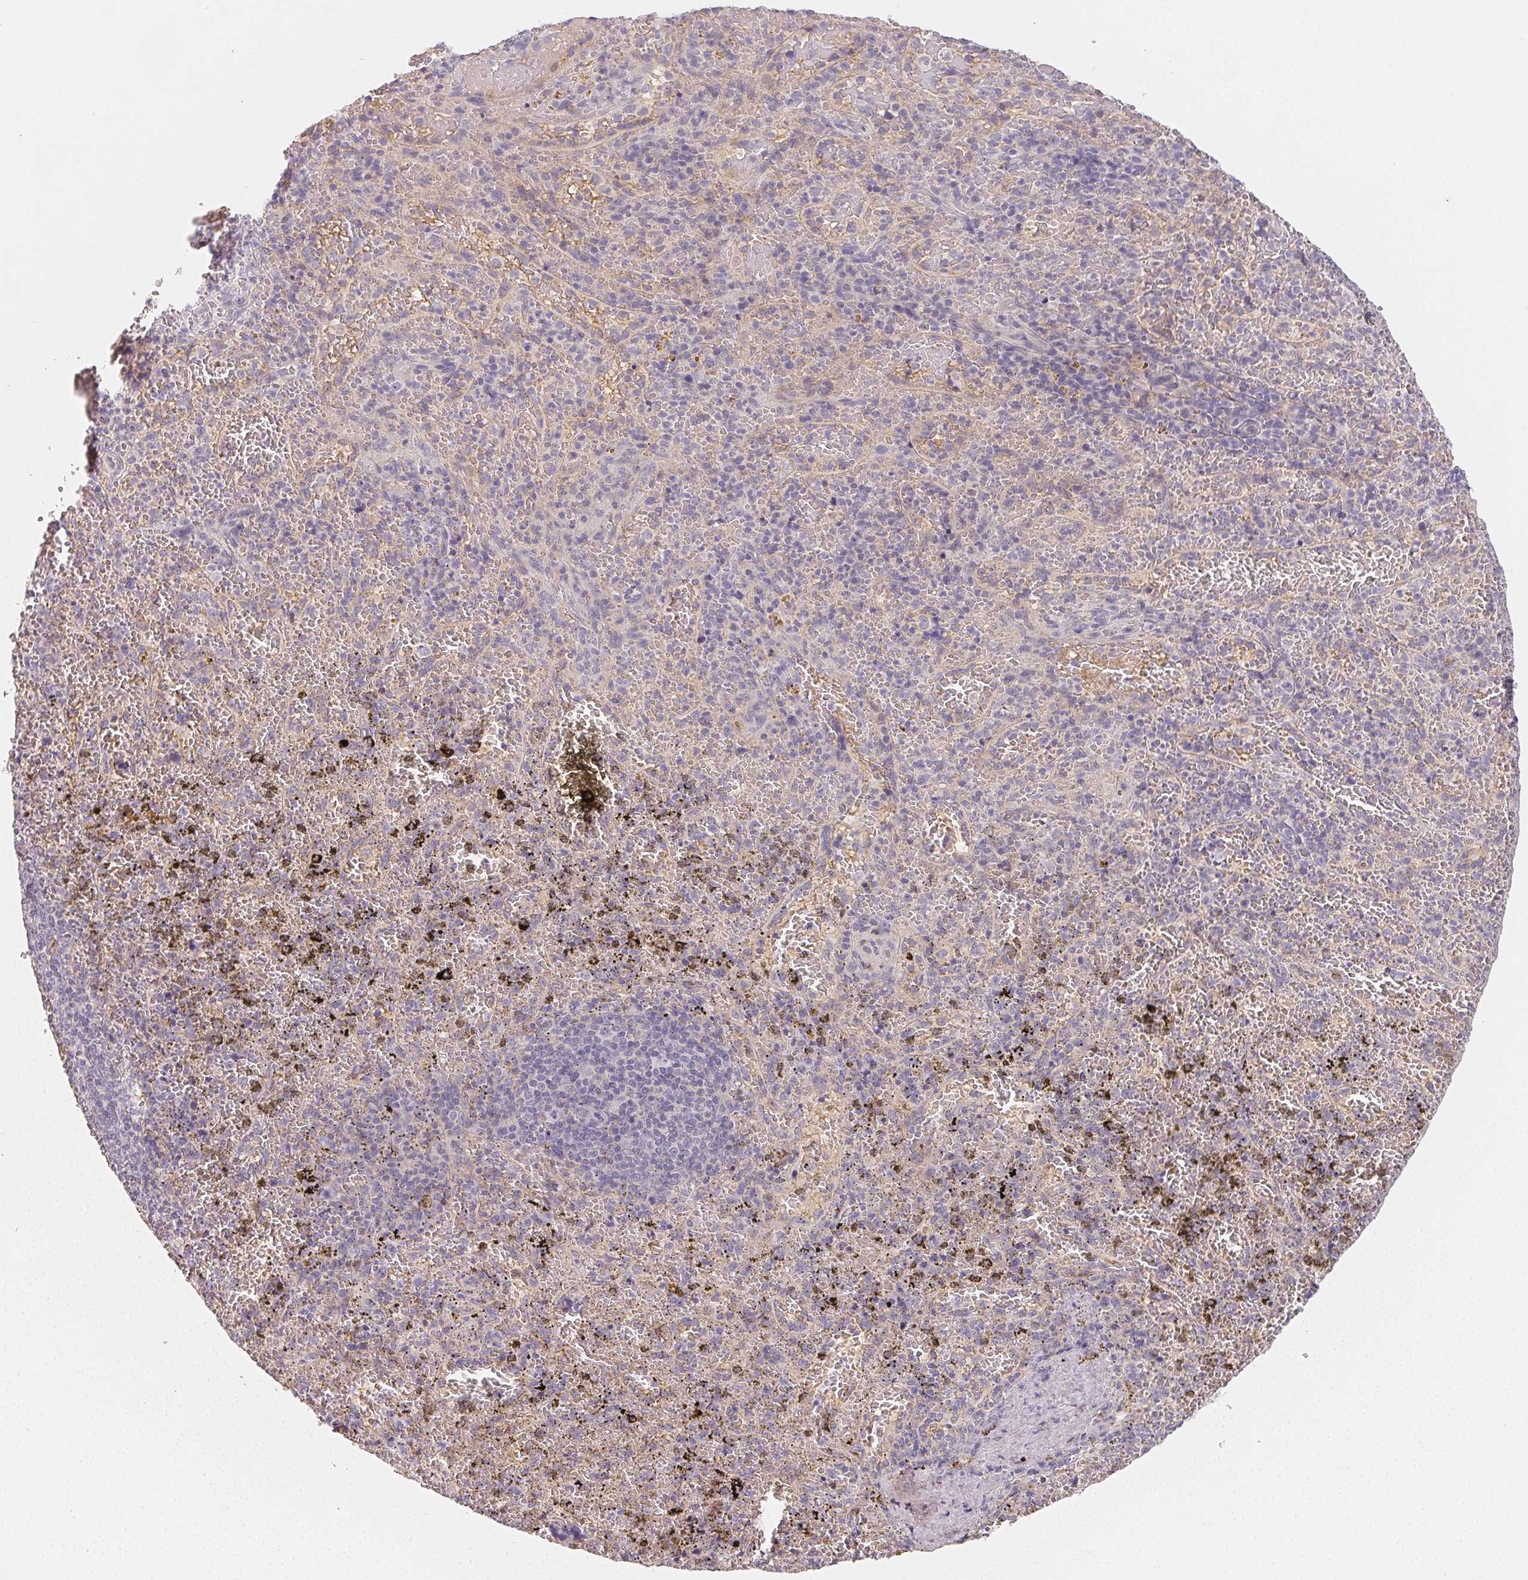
{"staining": {"intensity": "negative", "quantity": "none", "location": "none"}, "tissue": "spleen", "cell_type": "Cells in red pulp", "image_type": "normal", "snomed": [{"axis": "morphology", "description": "Normal tissue, NOS"}, {"axis": "topography", "description": "Spleen"}], "caption": "Micrograph shows no protein positivity in cells in red pulp of normal spleen.", "gene": "LRRC23", "patient": {"sex": "female", "age": 50}}